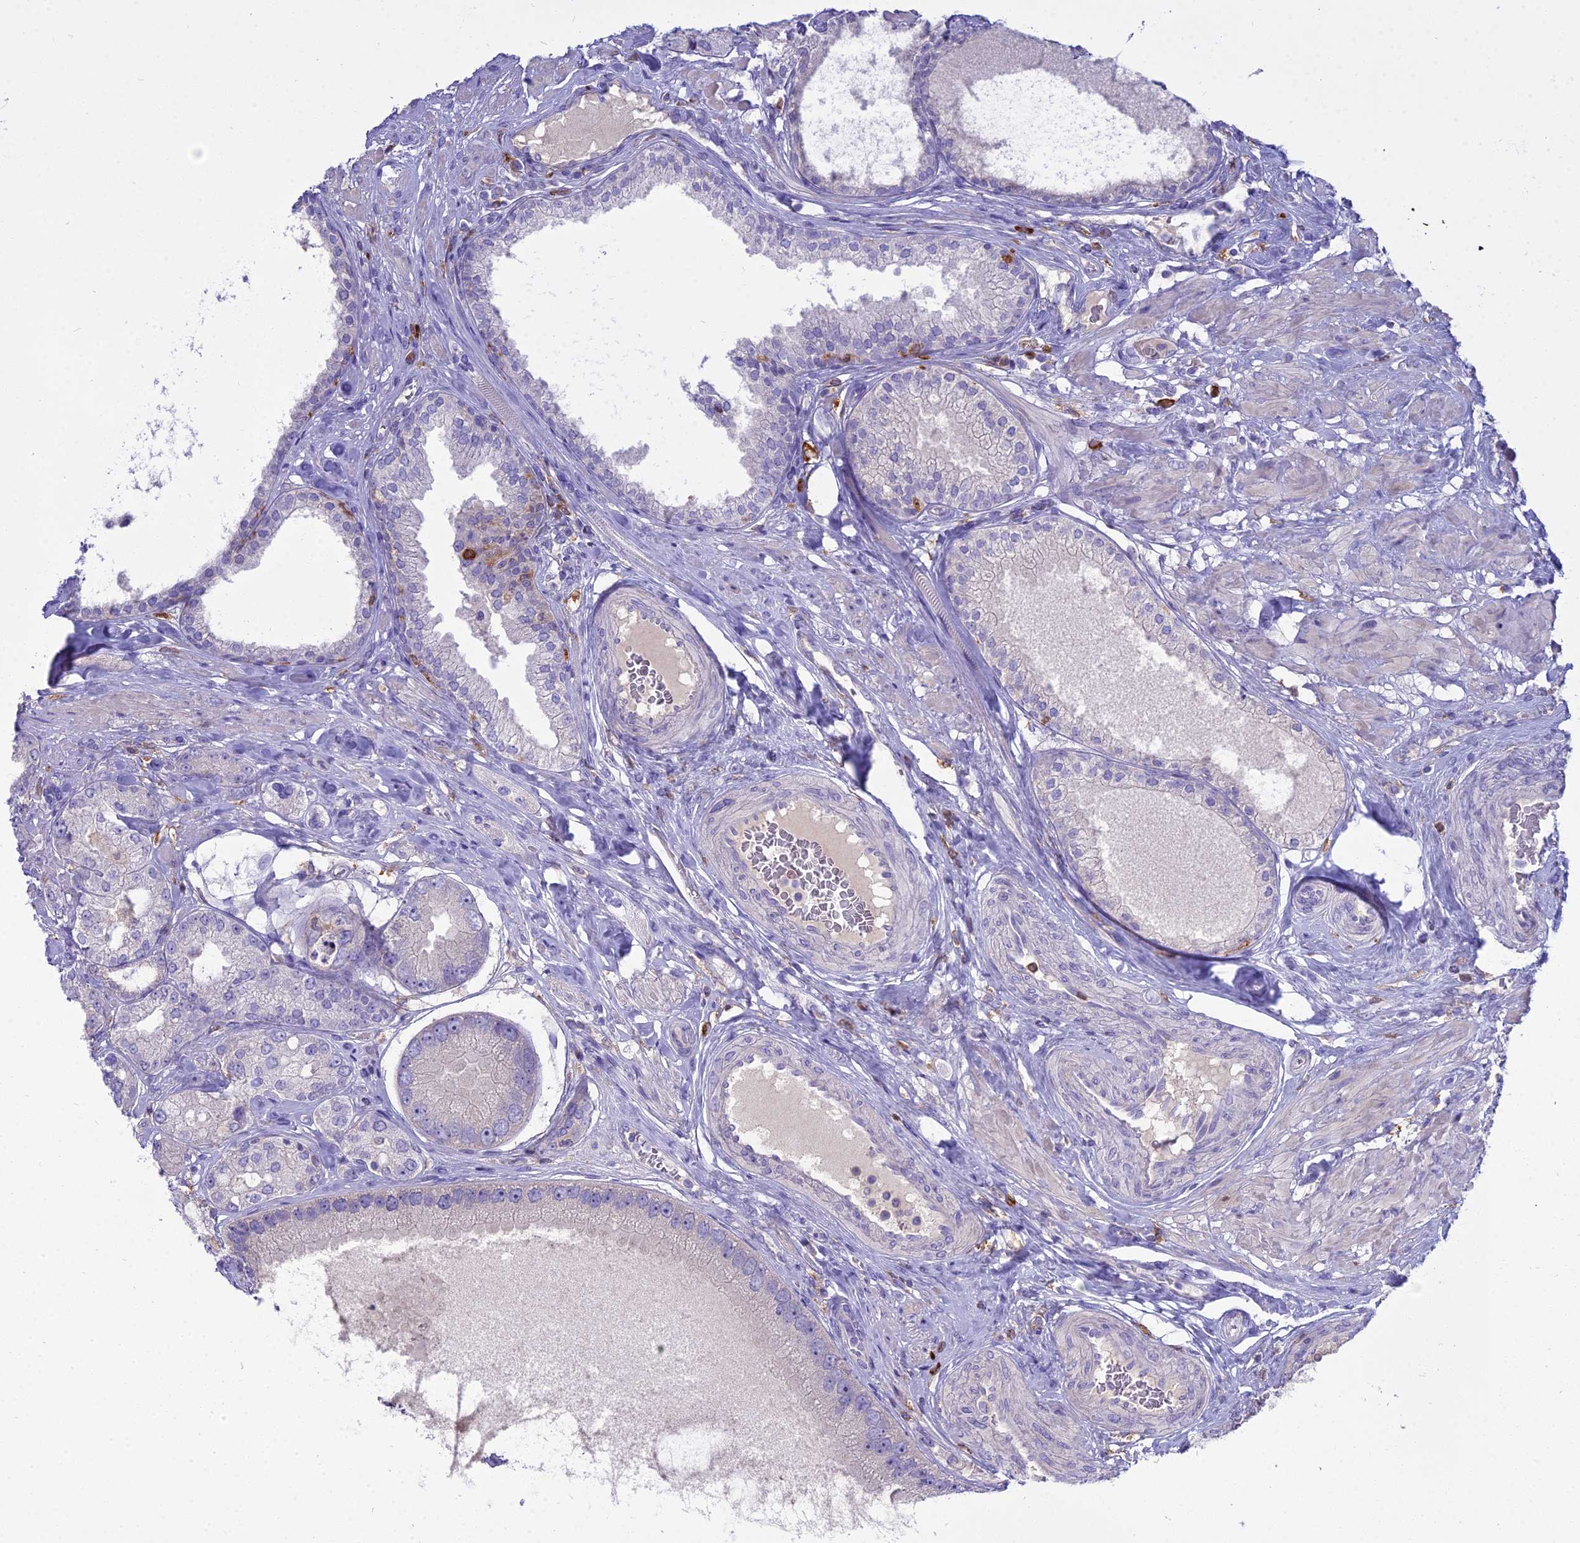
{"staining": {"intensity": "negative", "quantity": "none", "location": "none"}, "tissue": "prostate cancer", "cell_type": "Tumor cells", "image_type": "cancer", "snomed": [{"axis": "morphology", "description": "Adenocarcinoma, High grade"}, {"axis": "topography", "description": "Prostate"}], "caption": "This image is of prostate adenocarcinoma (high-grade) stained with immunohistochemistry to label a protein in brown with the nuclei are counter-stained blue. There is no expression in tumor cells. (DAB immunohistochemistry (IHC), high magnification).", "gene": "BLNK", "patient": {"sex": "male", "age": 71}}